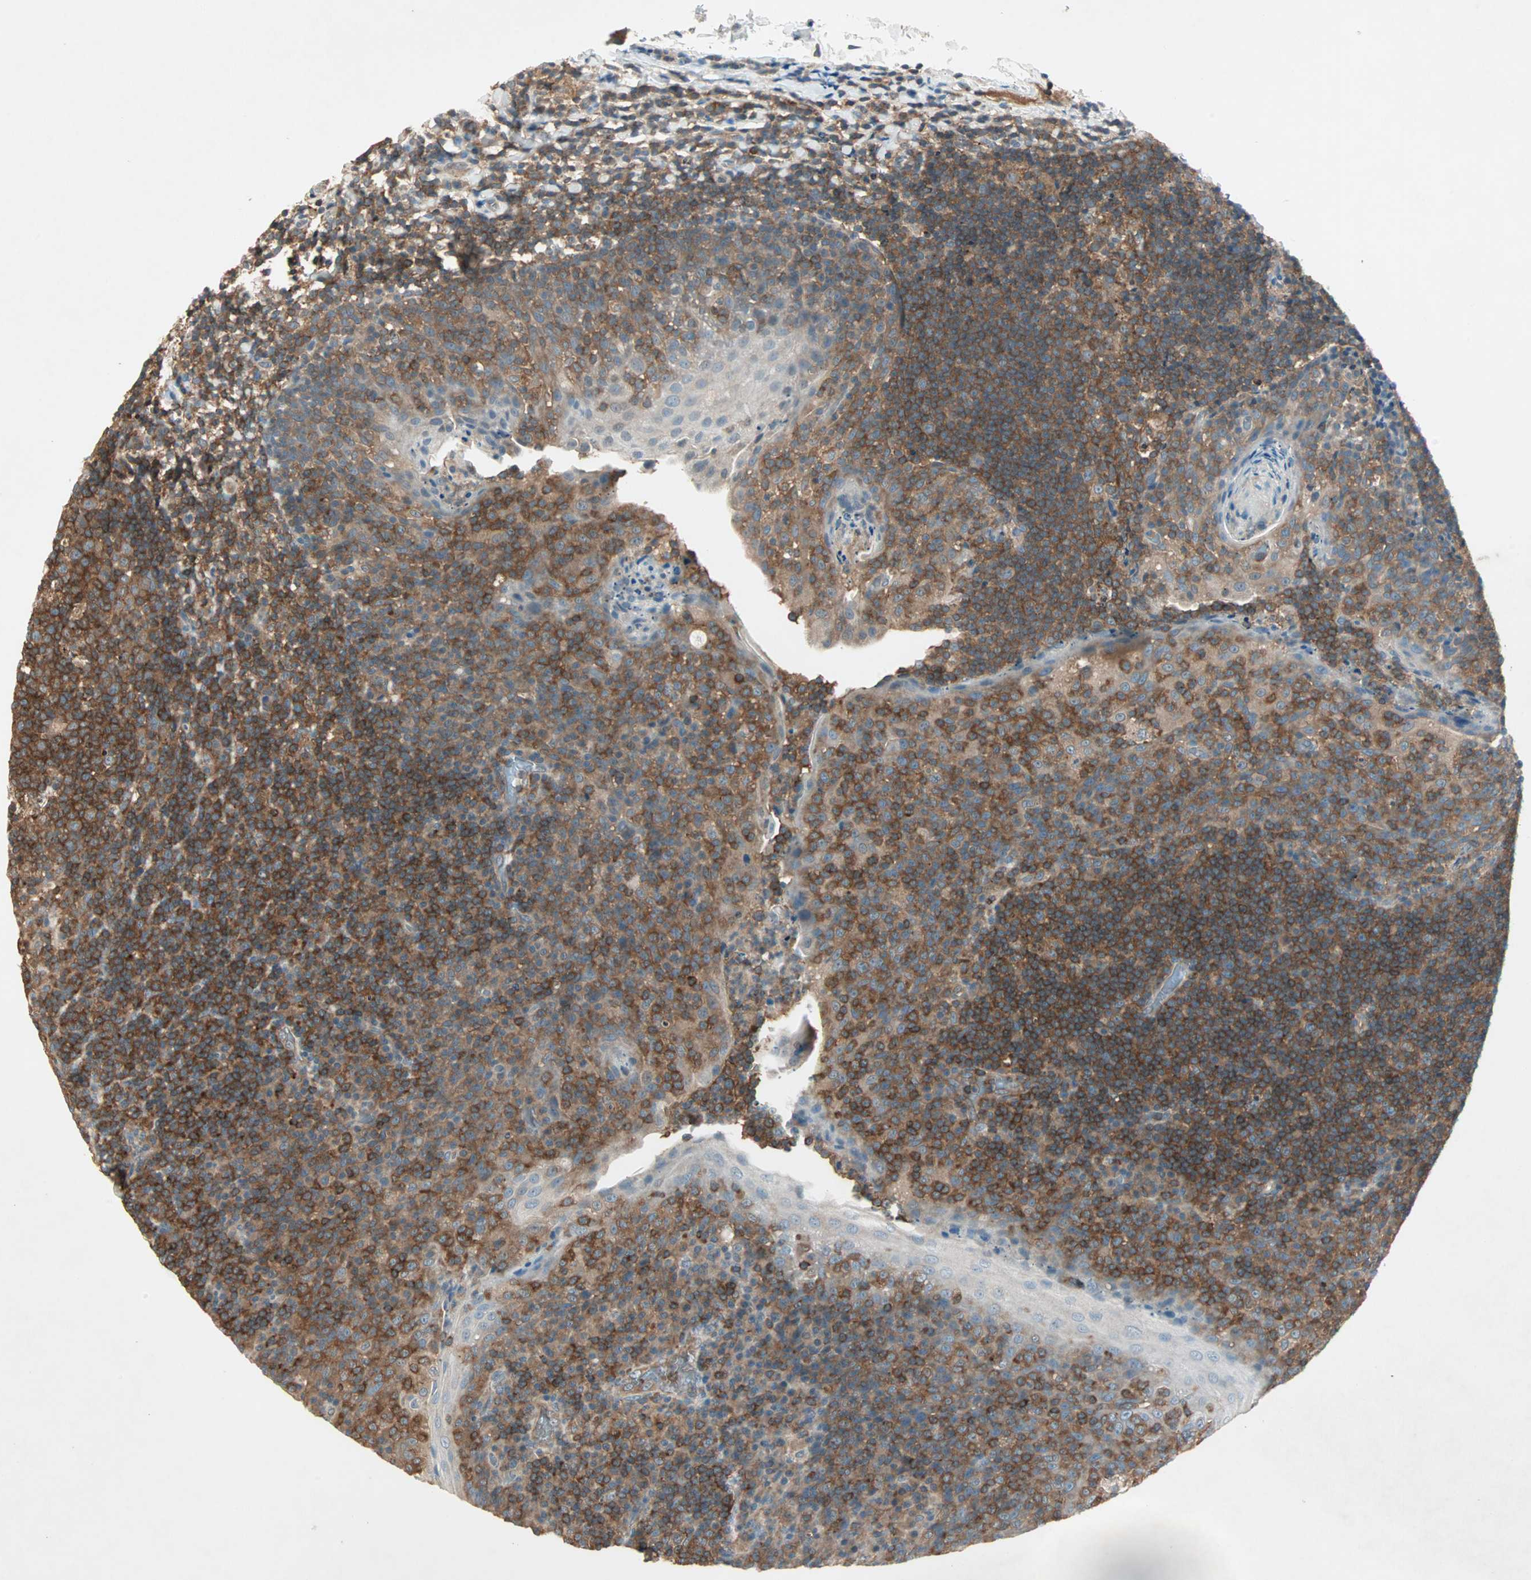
{"staining": {"intensity": "strong", "quantity": ">75%", "location": "cytoplasmic/membranous"}, "tissue": "tonsil", "cell_type": "Germinal center cells", "image_type": "normal", "snomed": [{"axis": "morphology", "description": "Normal tissue, NOS"}, {"axis": "topography", "description": "Tonsil"}], "caption": "A brown stain labels strong cytoplasmic/membranous staining of a protein in germinal center cells of unremarkable human tonsil. Nuclei are stained in blue.", "gene": "TEC", "patient": {"sex": "male", "age": 17}}